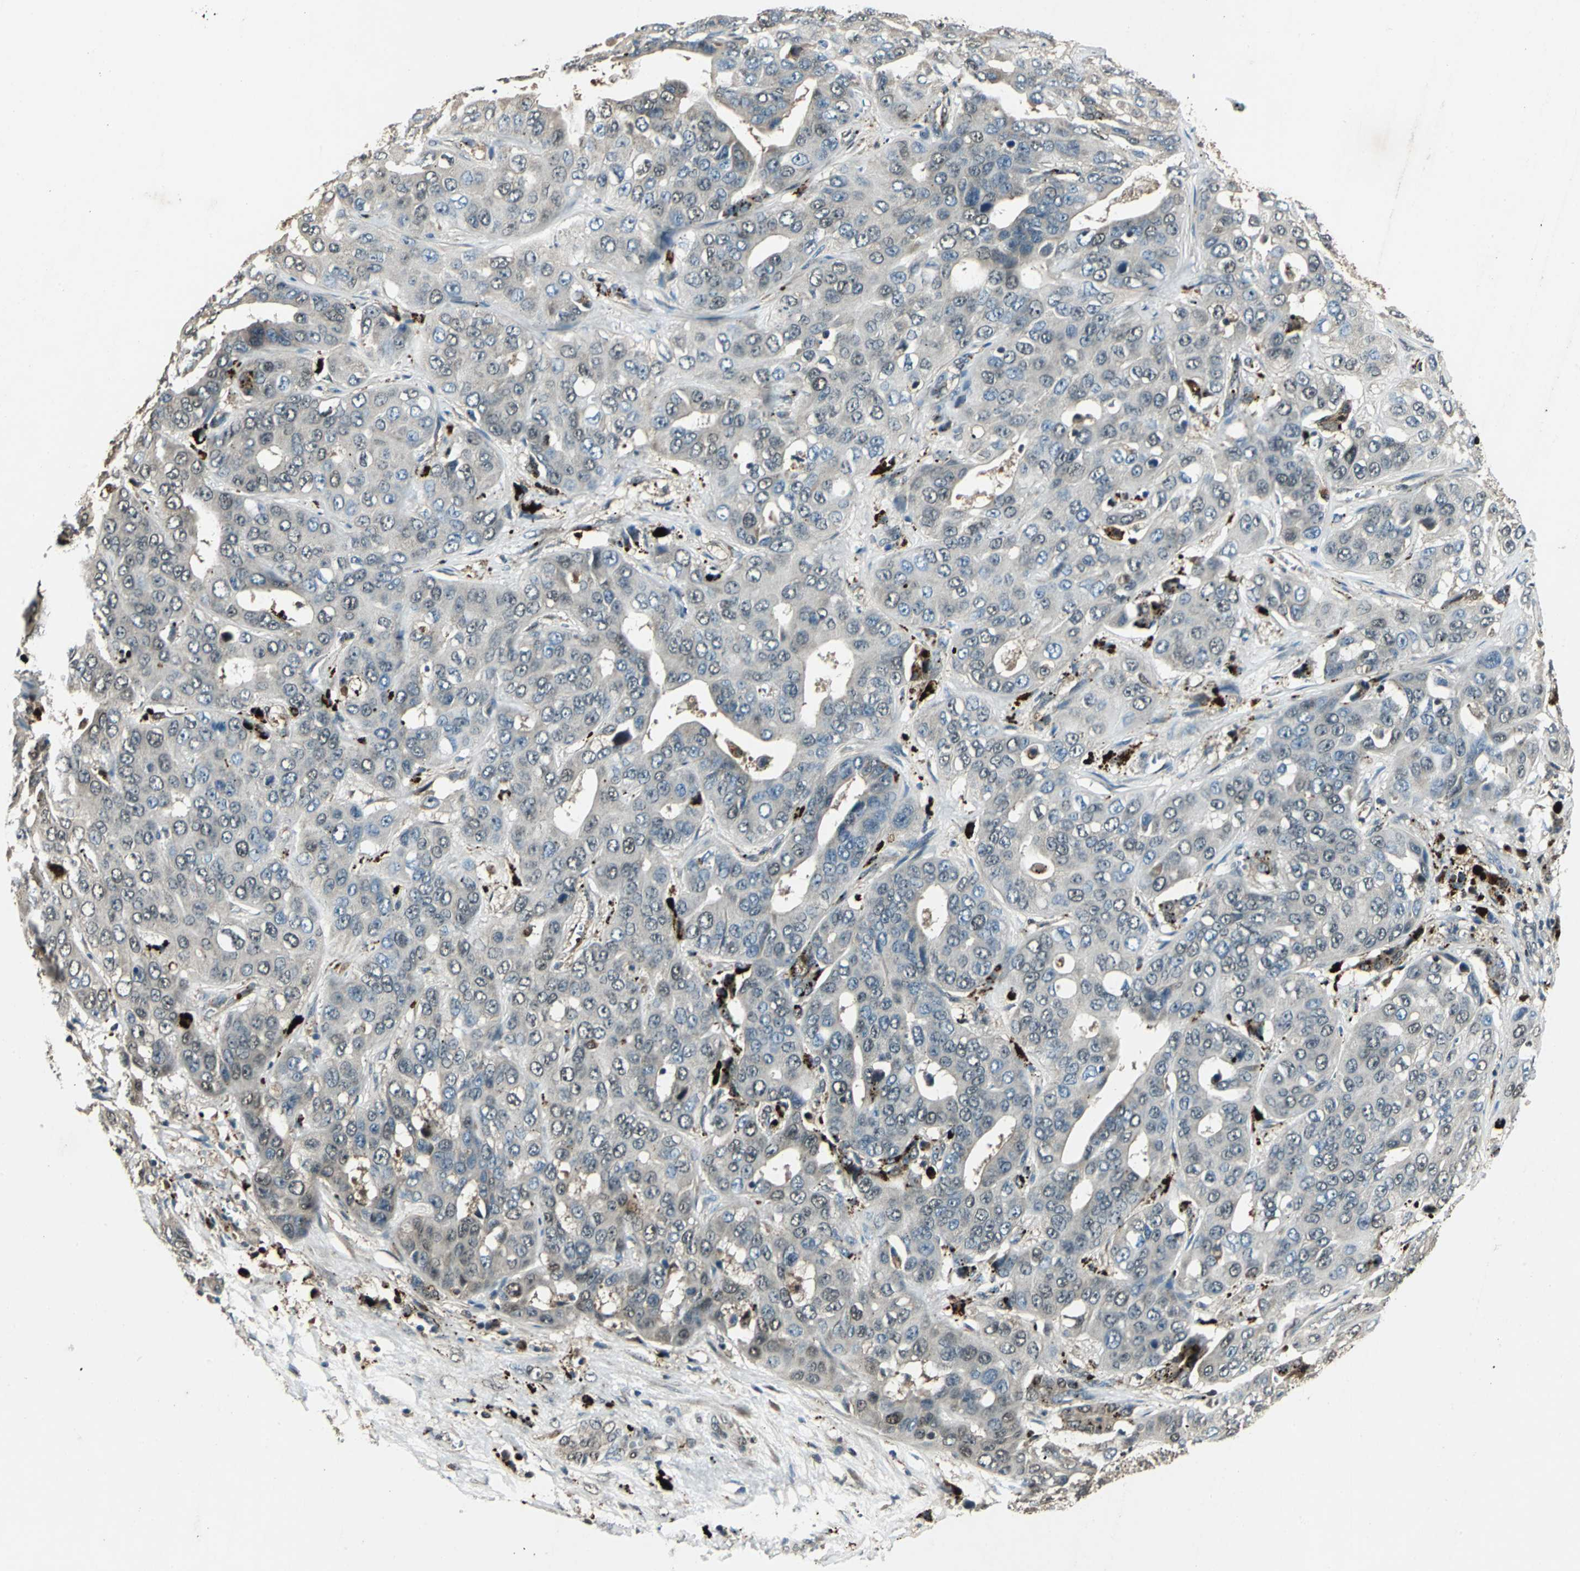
{"staining": {"intensity": "weak", "quantity": "<25%", "location": "cytoplasmic/membranous,nuclear"}, "tissue": "liver cancer", "cell_type": "Tumor cells", "image_type": "cancer", "snomed": [{"axis": "morphology", "description": "Cholangiocarcinoma"}, {"axis": "topography", "description": "Liver"}], "caption": "Protein analysis of liver cancer (cholangiocarcinoma) displays no significant expression in tumor cells.", "gene": "PPP1R13L", "patient": {"sex": "female", "age": 52}}